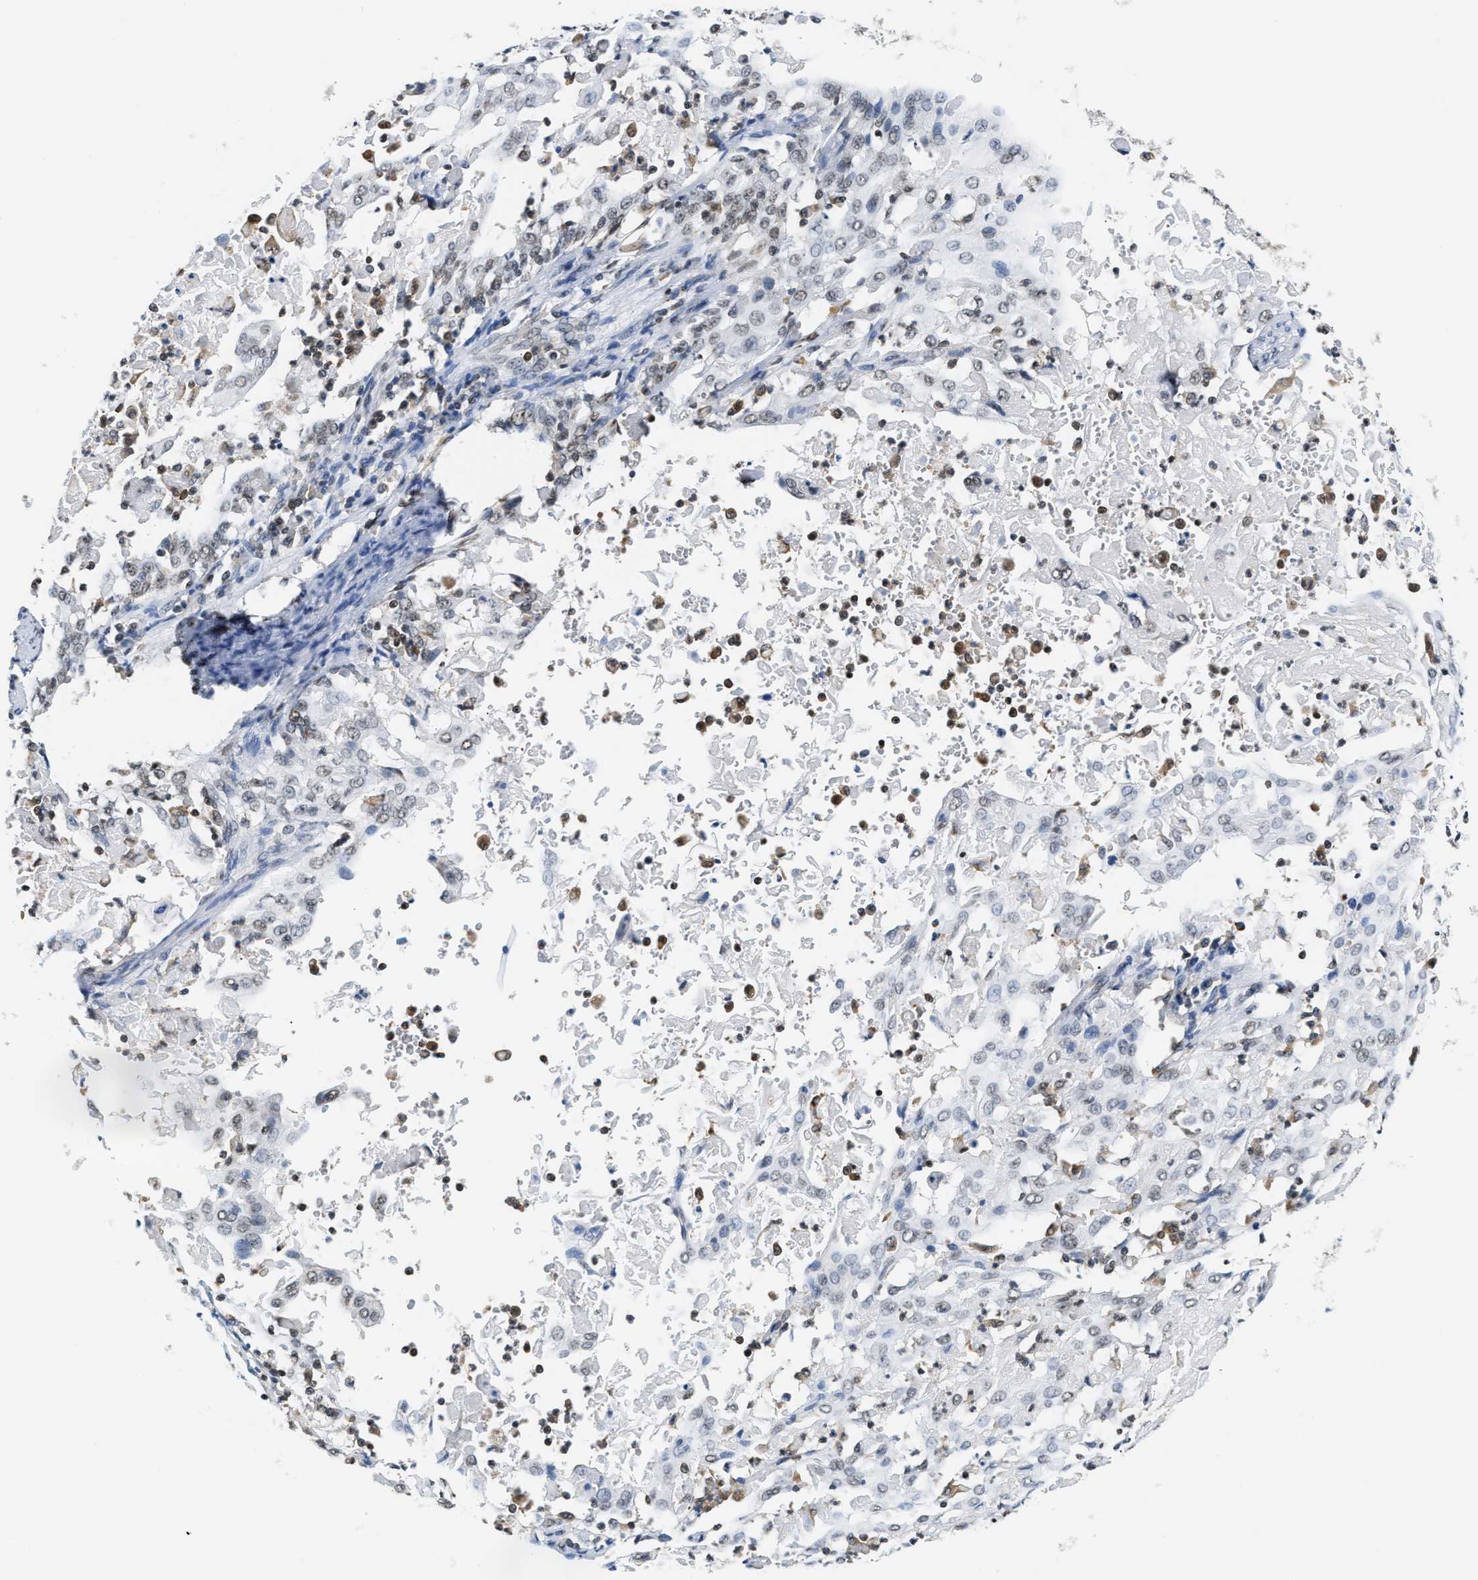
{"staining": {"intensity": "negative", "quantity": "none", "location": "none"}, "tissue": "cervical cancer", "cell_type": "Tumor cells", "image_type": "cancer", "snomed": [{"axis": "morphology", "description": "Squamous cell carcinoma, NOS"}, {"axis": "topography", "description": "Cervix"}], "caption": "The IHC histopathology image has no significant staining in tumor cells of squamous cell carcinoma (cervical) tissue.", "gene": "STK10", "patient": {"sex": "female", "age": 39}}